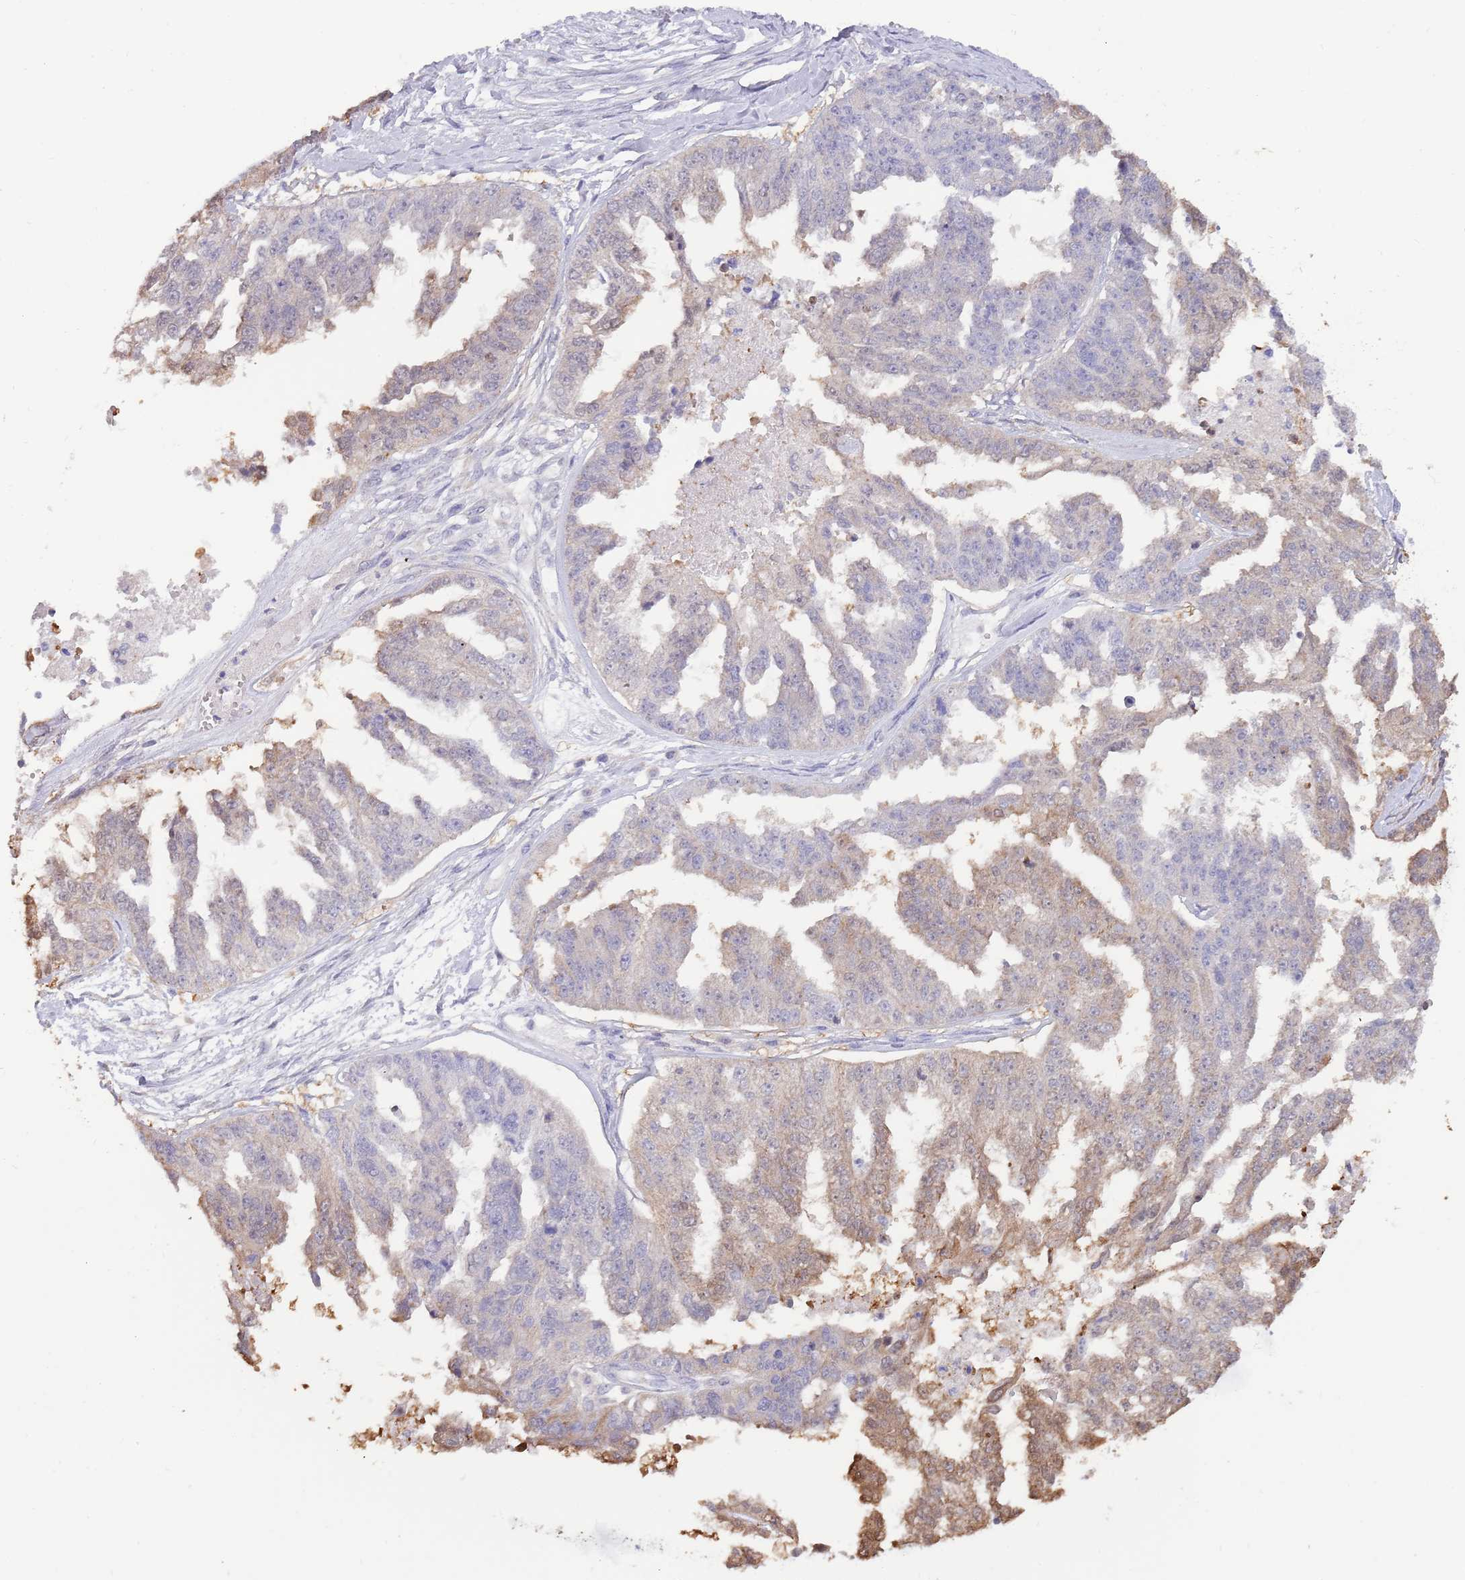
{"staining": {"intensity": "moderate", "quantity": "<25%", "location": "cytoplasmic/membranous"}, "tissue": "ovarian cancer", "cell_type": "Tumor cells", "image_type": "cancer", "snomed": [{"axis": "morphology", "description": "Cystadenocarcinoma, serous, NOS"}, {"axis": "topography", "description": "Ovary"}], "caption": "About <25% of tumor cells in human ovarian cancer reveal moderate cytoplasmic/membranous protein positivity as visualized by brown immunohistochemical staining.", "gene": "AP5S1", "patient": {"sex": "female", "age": 58}}